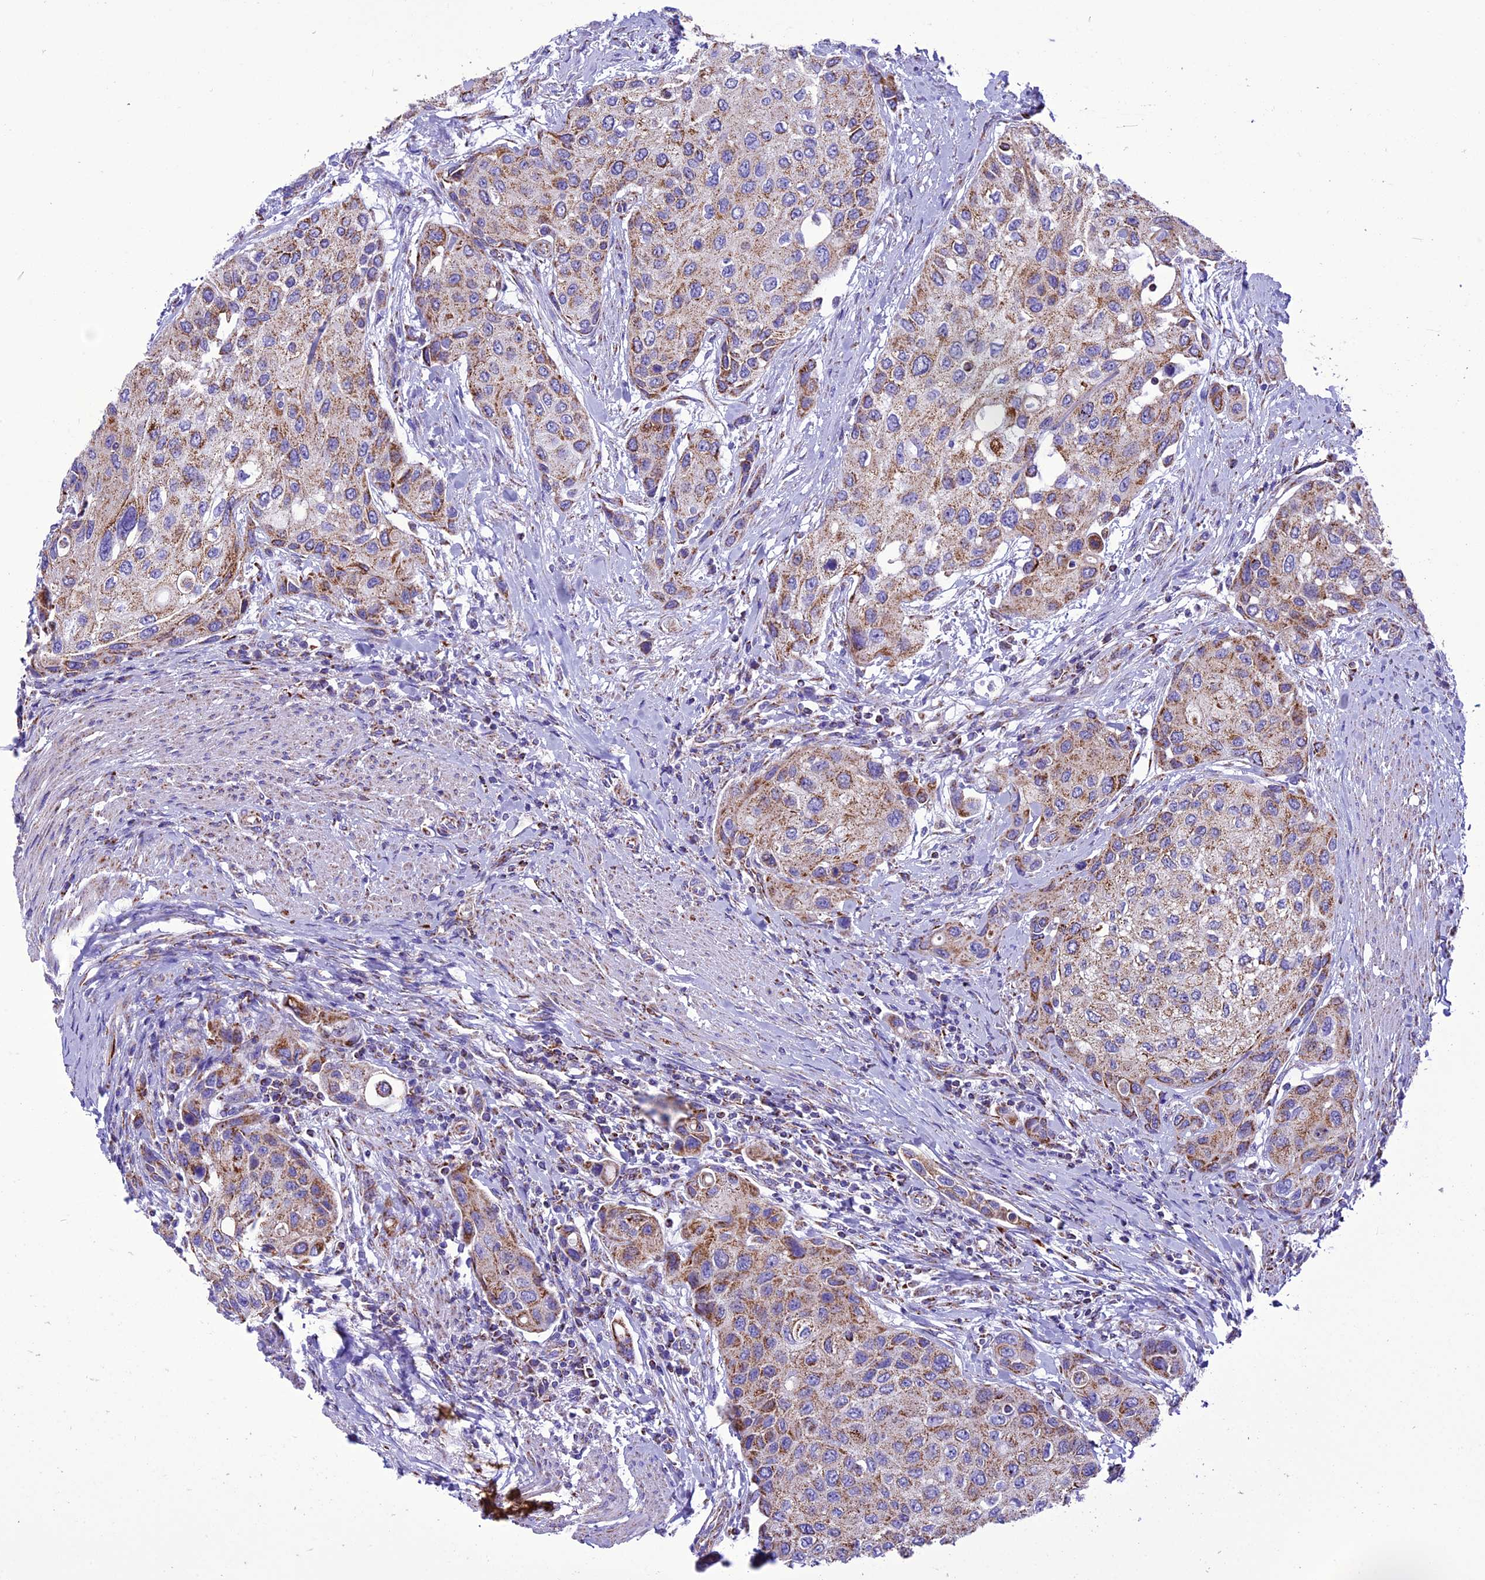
{"staining": {"intensity": "moderate", "quantity": "25%-75%", "location": "cytoplasmic/membranous"}, "tissue": "urothelial cancer", "cell_type": "Tumor cells", "image_type": "cancer", "snomed": [{"axis": "morphology", "description": "Normal tissue, NOS"}, {"axis": "morphology", "description": "Urothelial carcinoma, High grade"}, {"axis": "topography", "description": "Vascular tissue"}, {"axis": "topography", "description": "Urinary bladder"}], "caption": "Protein staining demonstrates moderate cytoplasmic/membranous expression in approximately 25%-75% of tumor cells in urothelial cancer.", "gene": "ICA1L", "patient": {"sex": "female", "age": 56}}